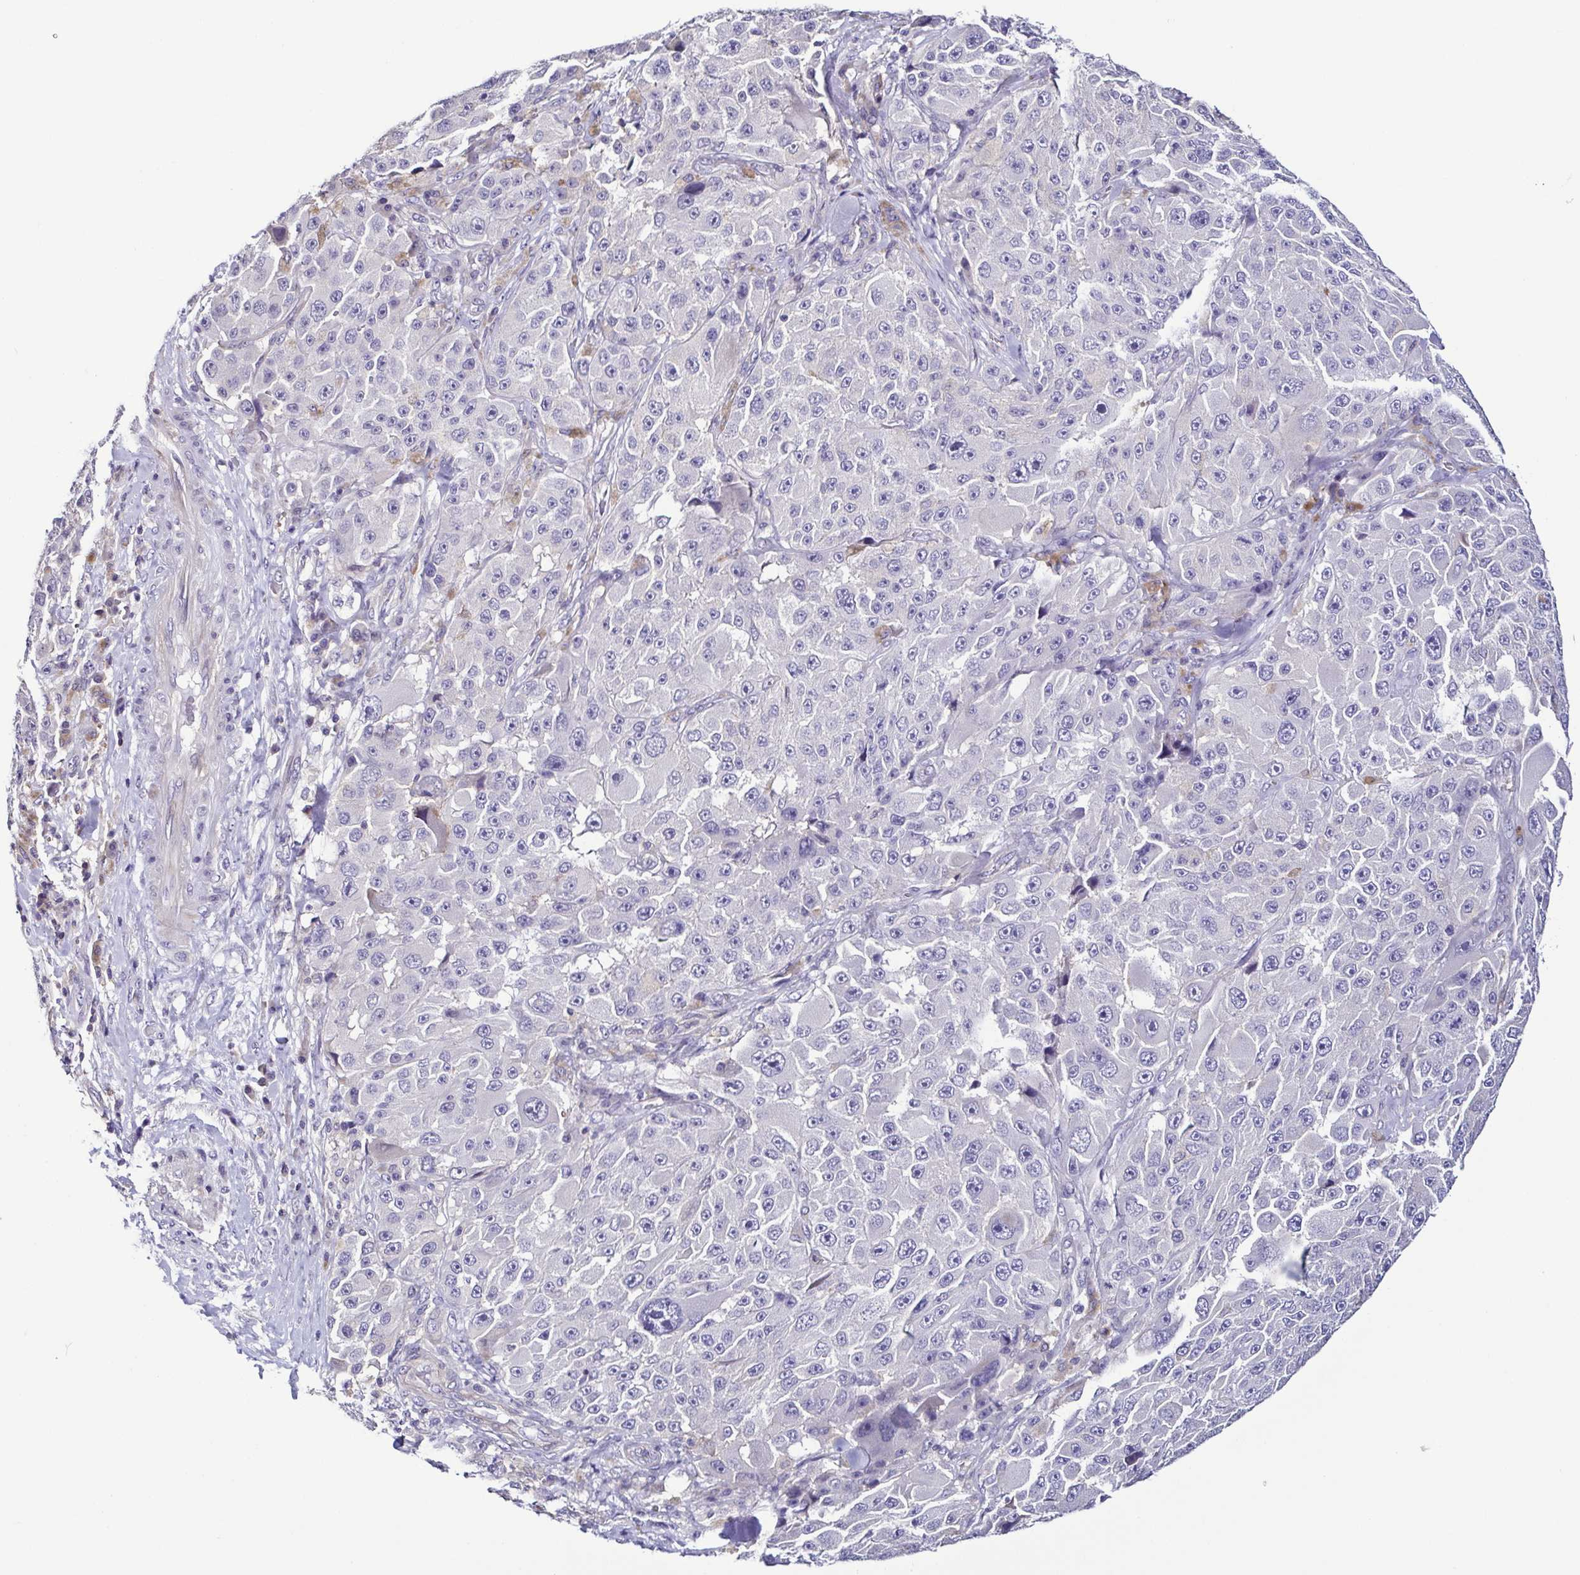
{"staining": {"intensity": "negative", "quantity": "none", "location": "none"}, "tissue": "melanoma", "cell_type": "Tumor cells", "image_type": "cancer", "snomed": [{"axis": "morphology", "description": "Malignant melanoma, Metastatic site"}, {"axis": "topography", "description": "Lymph node"}], "caption": "Human malignant melanoma (metastatic site) stained for a protein using IHC displays no expression in tumor cells.", "gene": "TNNT2", "patient": {"sex": "male", "age": 62}}